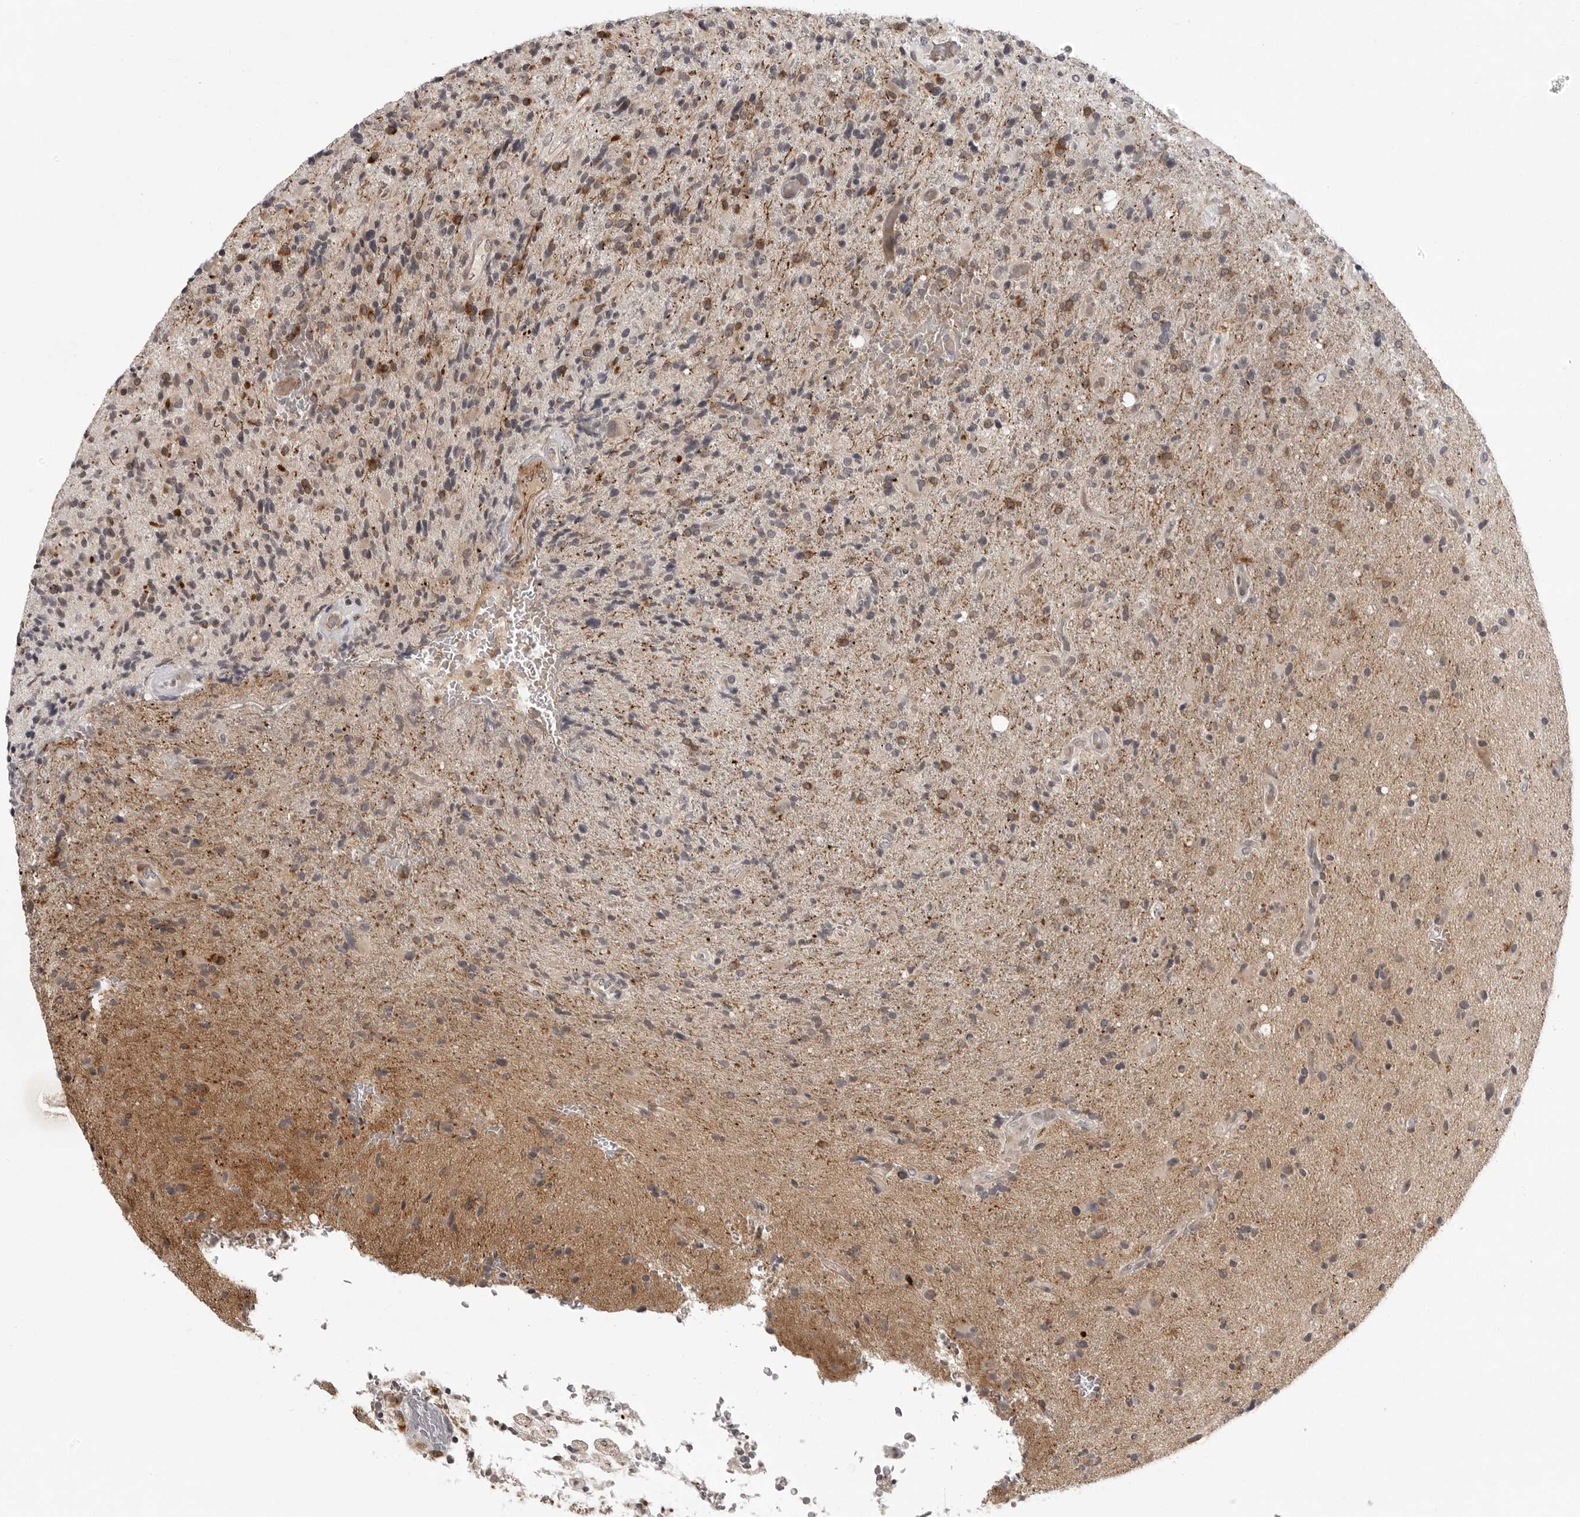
{"staining": {"intensity": "moderate", "quantity": "<25%", "location": "cytoplasmic/membranous"}, "tissue": "glioma", "cell_type": "Tumor cells", "image_type": "cancer", "snomed": [{"axis": "morphology", "description": "Glioma, malignant, High grade"}, {"axis": "topography", "description": "Brain"}], "caption": "The image displays immunohistochemical staining of malignant glioma (high-grade). There is moderate cytoplasmic/membranous positivity is identified in about <25% of tumor cells.", "gene": "CD300LD", "patient": {"sex": "male", "age": 72}}